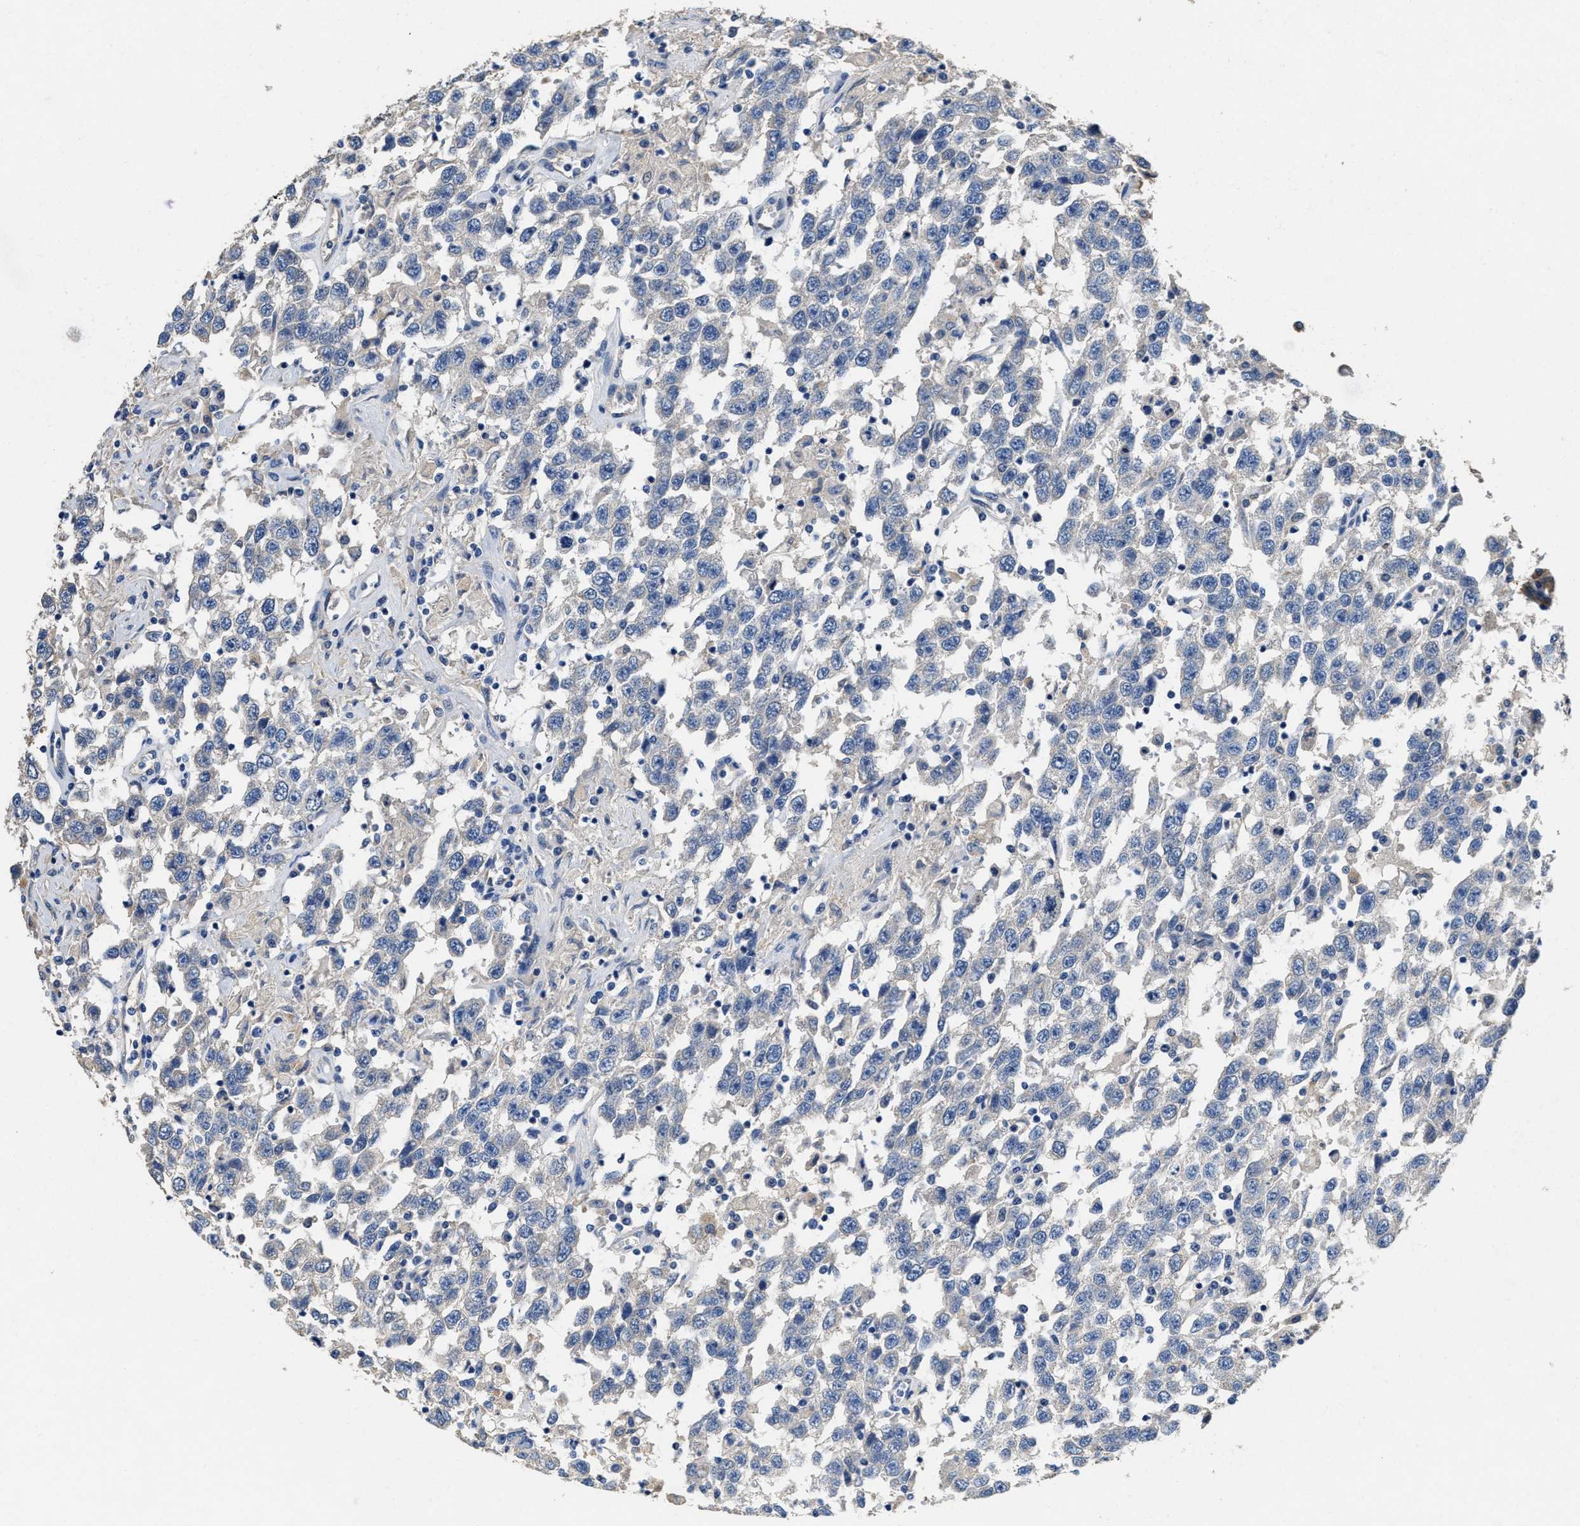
{"staining": {"intensity": "negative", "quantity": "none", "location": "none"}, "tissue": "testis cancer", "cell_type": "Tumor cells", "image_type": "cancer", "snomed": [{"axis": "morphology", "description": "Seminoma, NOS"}, {"axis": "topography", "description": "Testis"}], "caption": "IHC of testis seminoma reveals no positivity in tumor cells.", "gene": "PEG10", "patient": {"sex": "male", "age": 41}}